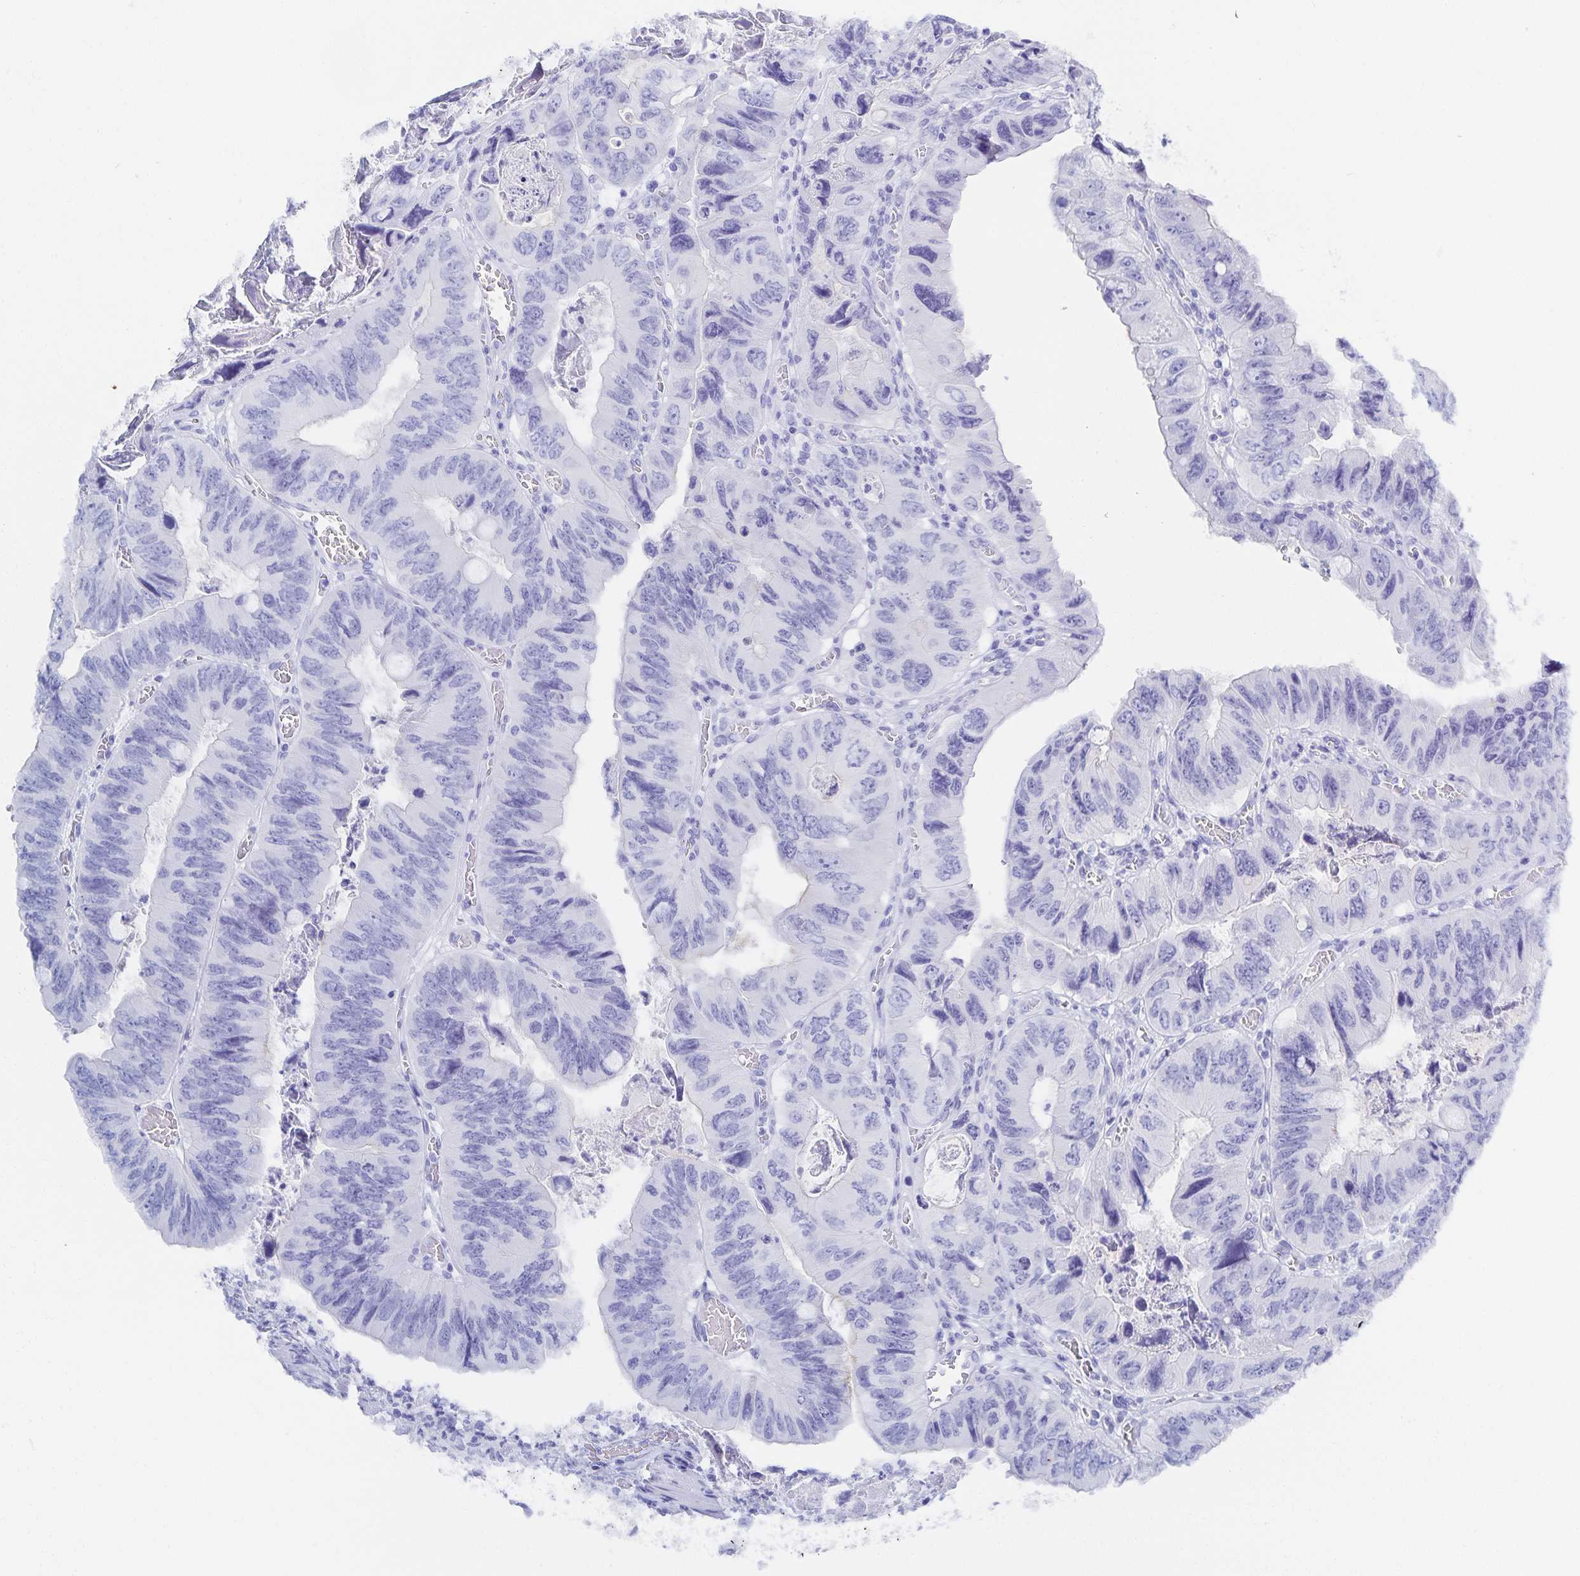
{"staining": {"intensity": "negative", "quantity": "none", "location": "none"}, "tissue": "colorectal cancer", "cell_type": "Tumor cells", "image_type": "cancer", "snomed": [{"axis": "morphology", "description": "Adenocarcinoma, NOS"}, {"axis": "topography", "description": "Colon"}], "caption": "Immunohistochemical staining of human colorectal cancer displays no significant expression in tumor cells.", "gene": "SNTN", "patient": {"sex": "female", "age": 84}}